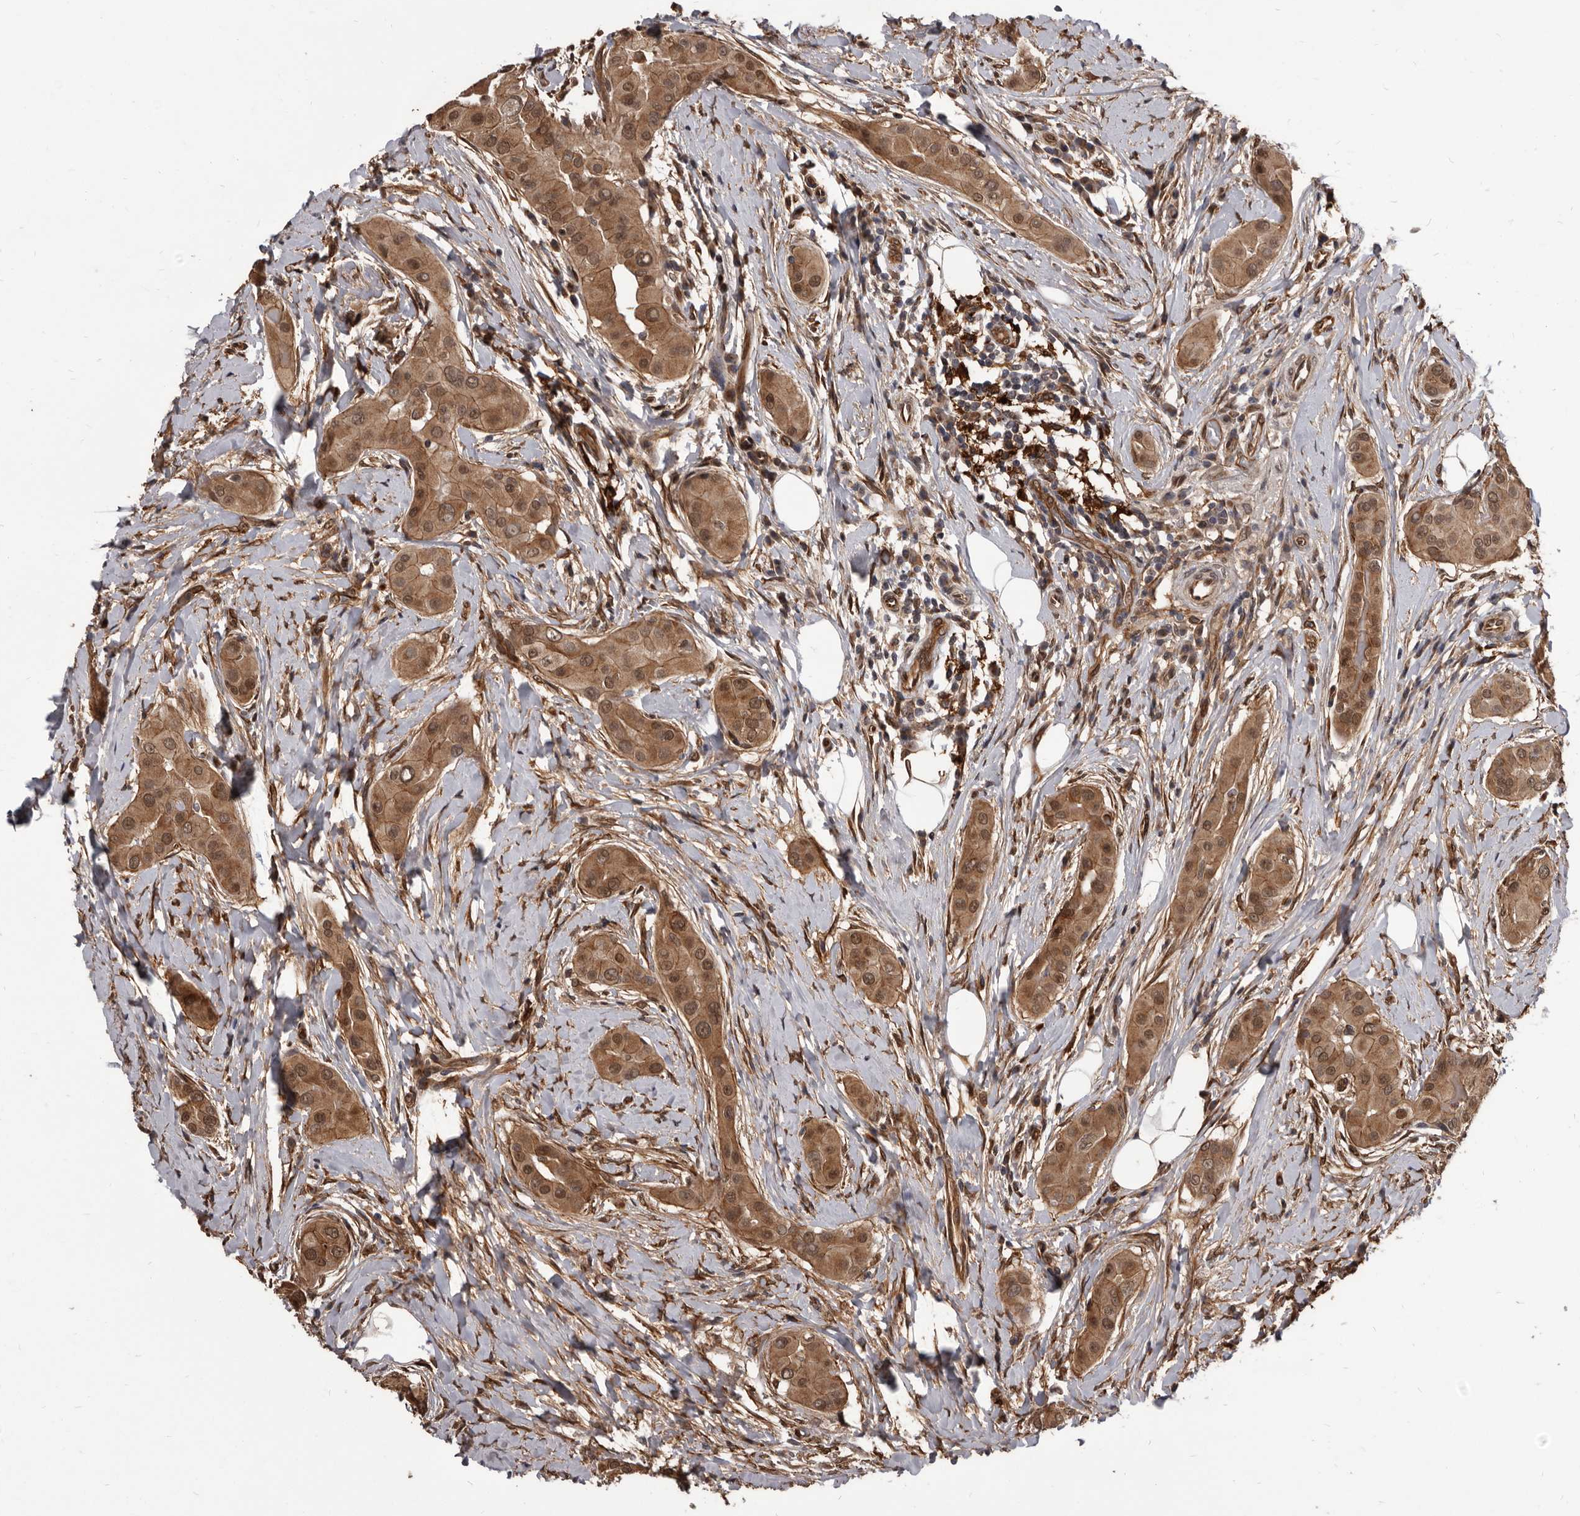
{"staining": {"intensity": "moderate", "quantity": ">75%", "location": "cytoplasmic/membranous,nuclear"}, "tissue": "thyroid cancer", "cell_type": "Tumor cells", "image_type": "cancer", "snomed": [{"axis": "morphology", "description": "Papillary adenocarcinoma, NOS"}, {"axis": "topography", "description": "Thyroid gland"}], "caption": "Protein expression analysis of human papillary adenocarcinoma (thyroid) reveals moderate cytoplasmic/membranous and nuclear expression in approximately >75% of tumor cells.", "gene": "ADAMTS20", "patient": {"sex": "male", "age": 33}}